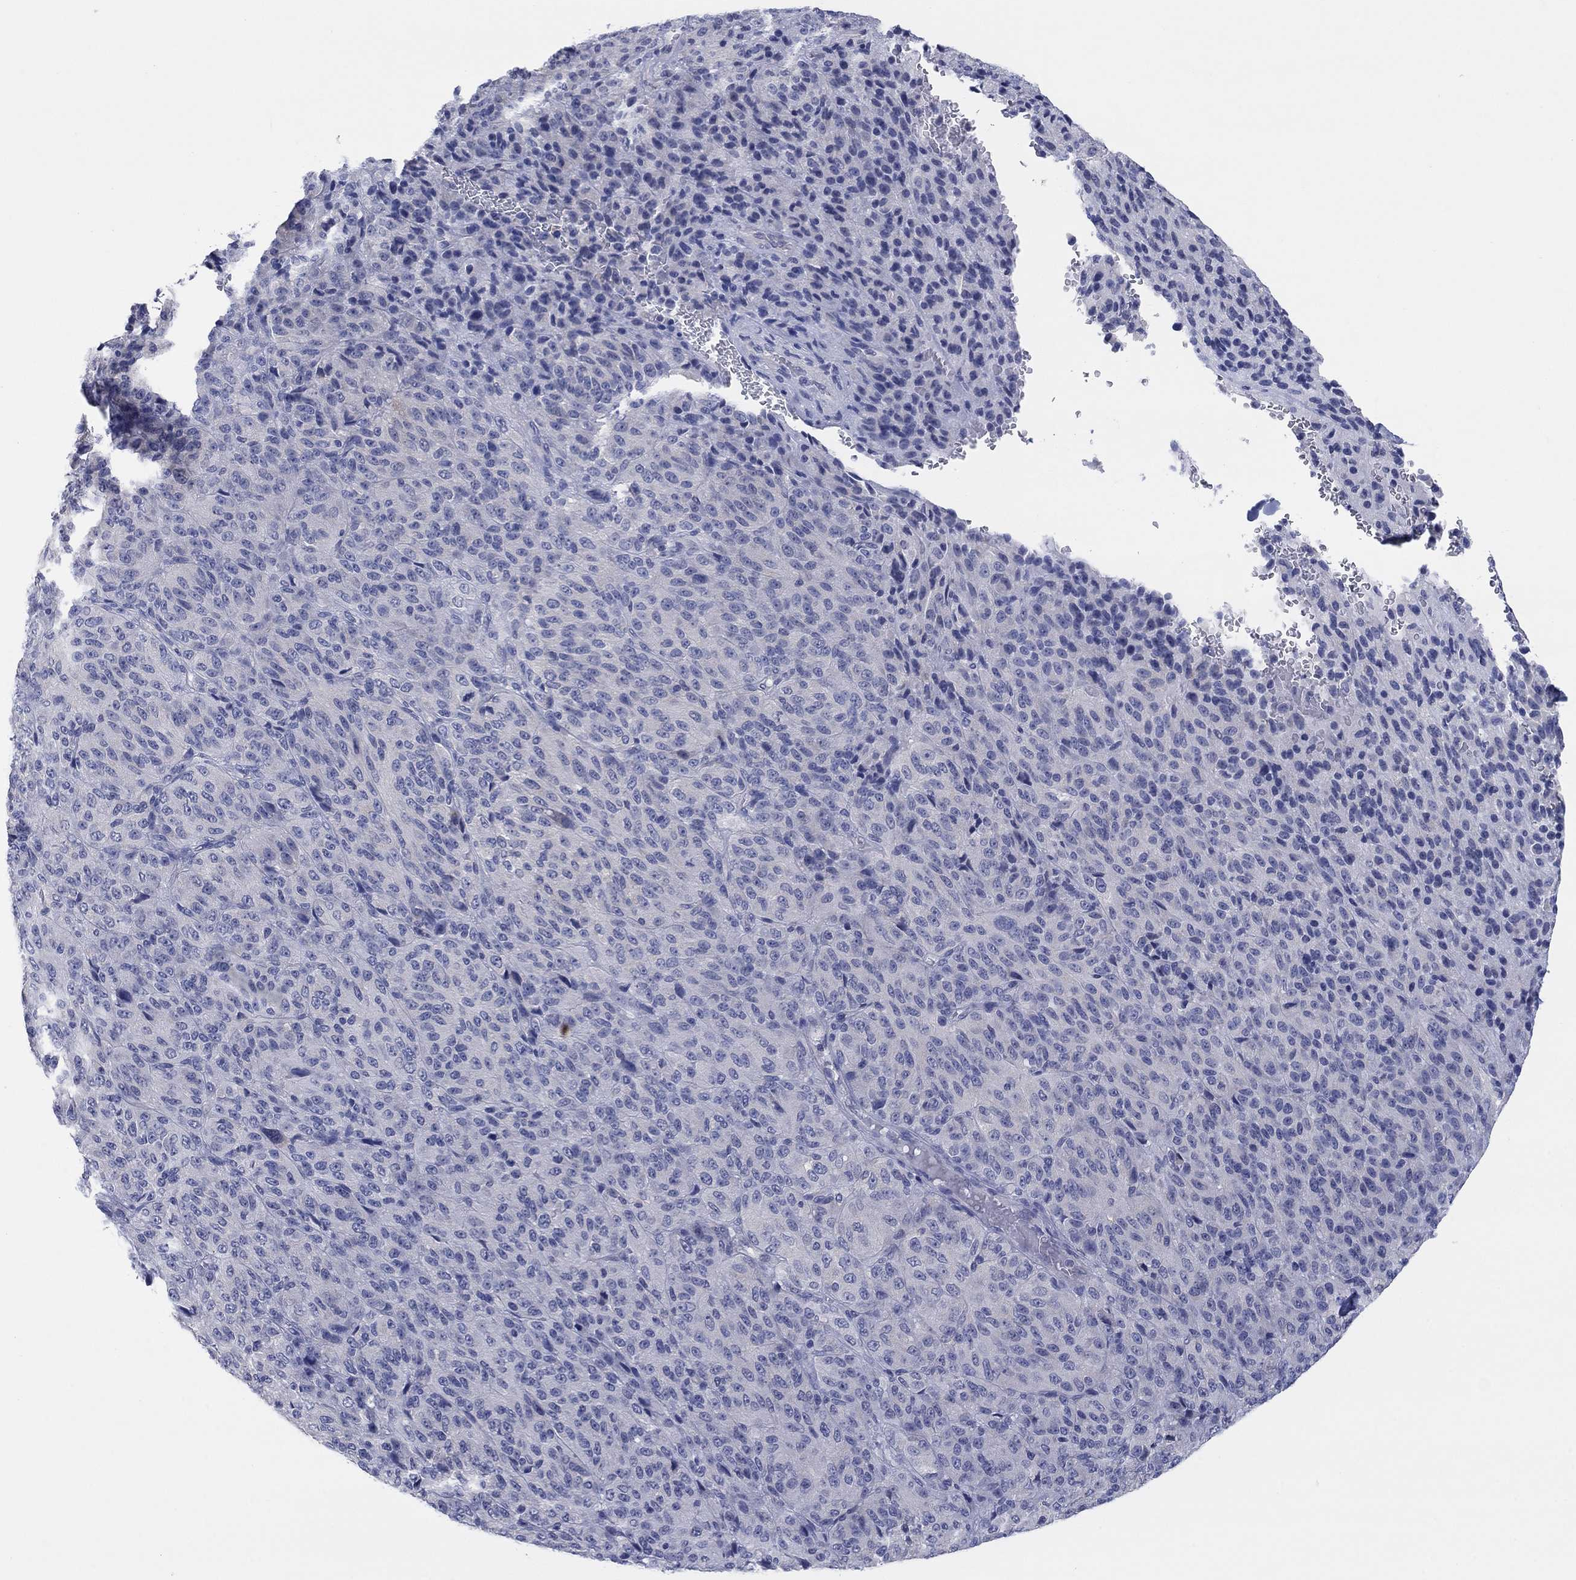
{"staining": {"intensity": "negative", "quantity": "none", "location": "none"}, "tissue": "melanoma", "cell_type": "Tumor cells", "image_type": "cancer", "snomed": [{"axis": "morphology", "description": "Malignant melanoma, Metastatic site"}, {"axis": "topography", "description": "Brain"}], "caption": "High magnification brightfield microscopy of melanoma stained with DAB (3,3'-diaminobenzidine) (brown) and counterstained with hematoxylin (blue): tumor cells show no significant expression.", "gene": "FER1L6", "patient": {"sex": "female", "age": 56}}